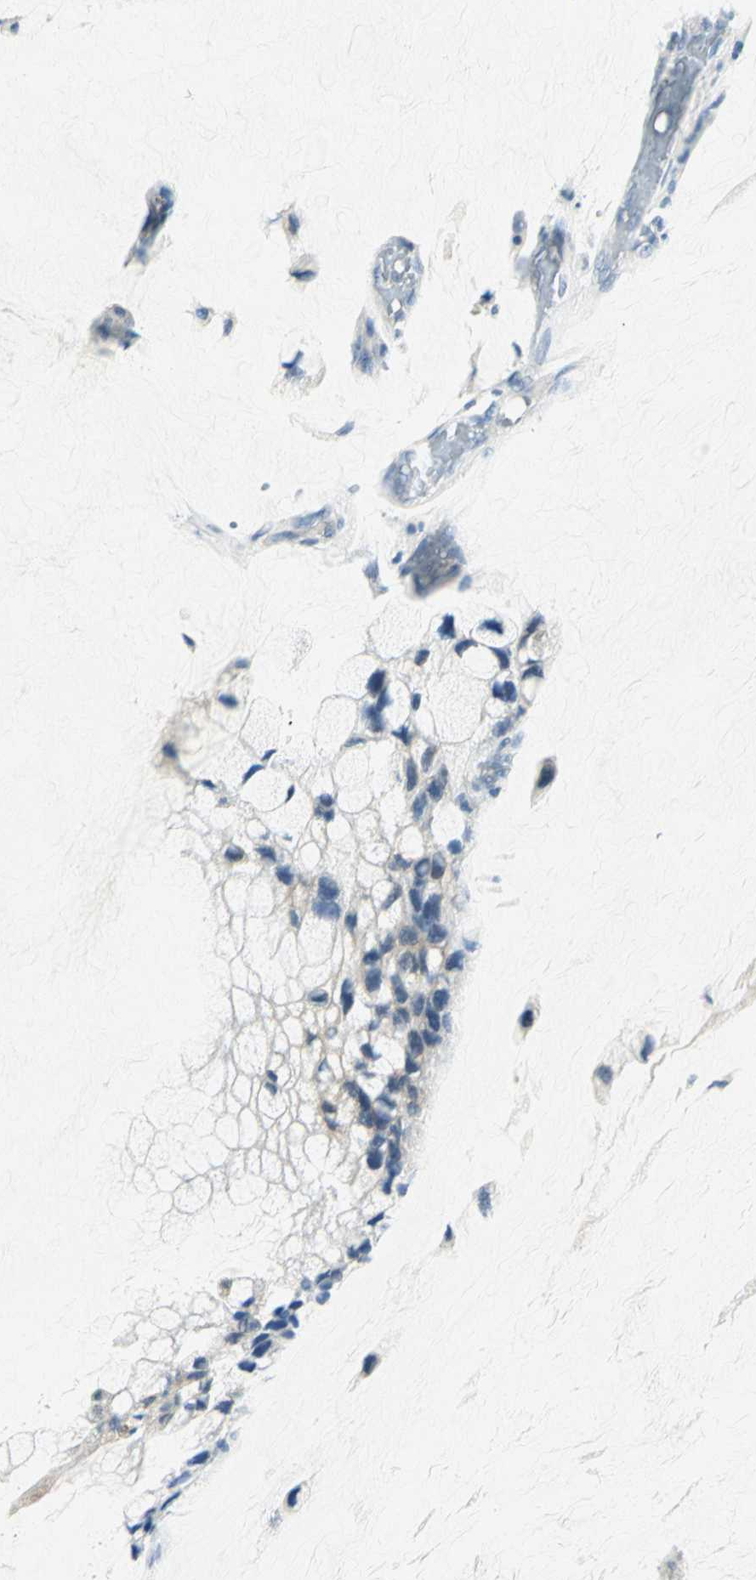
{"staining": {"intensity": "weak", "quantity": "<25%", "location": "cytoplasmic/membranous"}, "tissue": "ovarian cancer", "cell_type": "Tumor cells", "image_type": "cancer", "snomed": [{"axis": "morphology", "description": "Cystadenocarcinoma, mucinous, NOS"}, {"axis": "topography", "description": "Ovary"}], "caption": "This histopathology image is of ovarian cancer (mucinous cystadenocarcinoma) stained with immunohistochemistry to label a protein in brown with the nuclei are counter-stained blue. There is no positivity in tumor cells.", "gene": "ALDOA", "patient": {"sex": "female", "age": 39}}